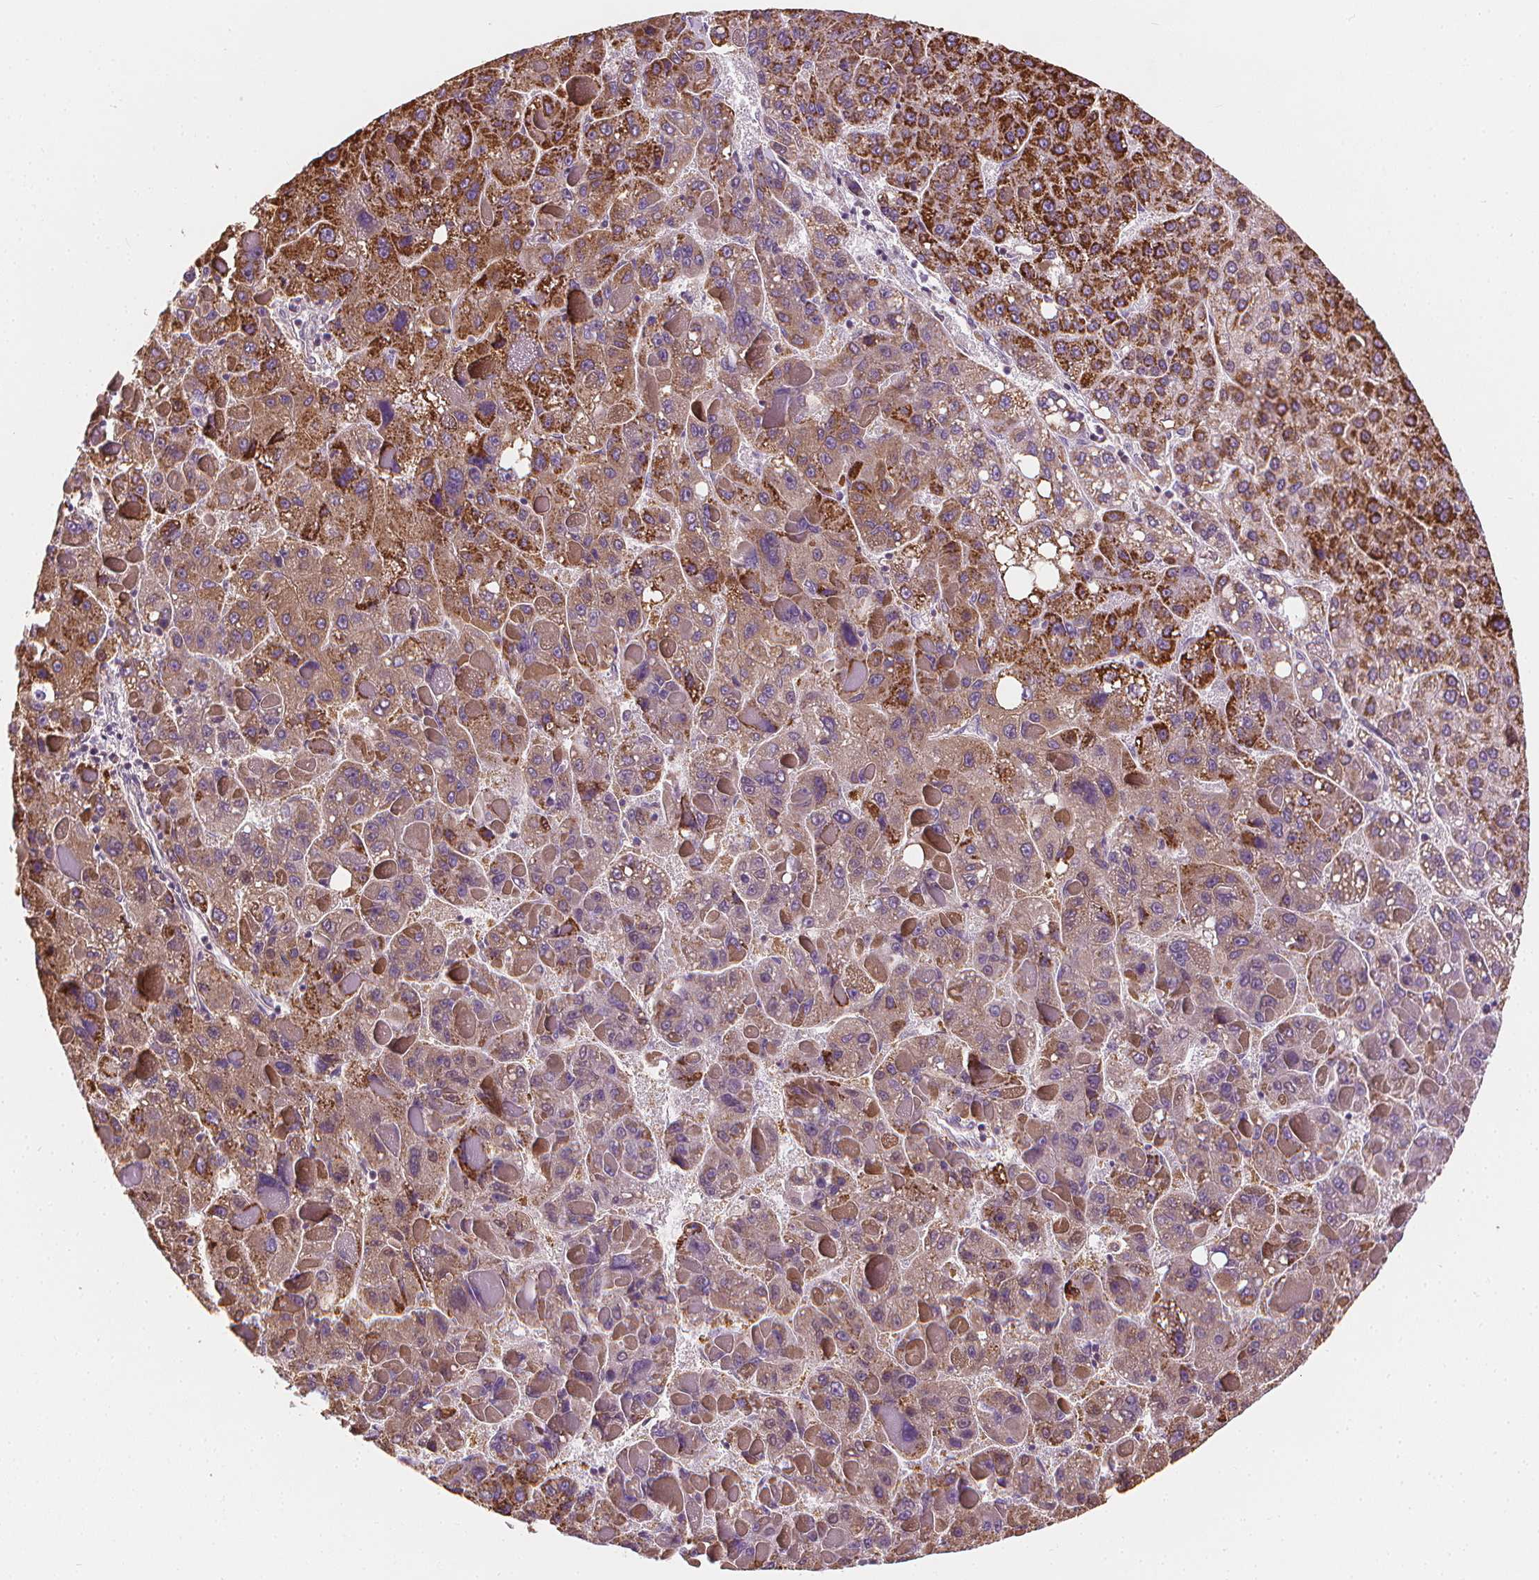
{"staining": {"intensity": "moderate", "quantity": ">75%", "location": "cytoplasmic/membranous"}, "tissue": "liver cancer", "cell_type": "Tumor cells", "image_type": "cancer", "snomed": [{"axis": "morphology", "description": "Carcinoma, Hepatocellular, NOS"}, {"axis": "topography", "description": "Liver"}], "caption": "Tumor cells reveal medium levels of moderate cytoplasmic/membranous staining in about >75% of cells in human liver hepatocellular carcinoma.", "gene": "RAB20", "patient": {"sex": "female", "age": 82}}